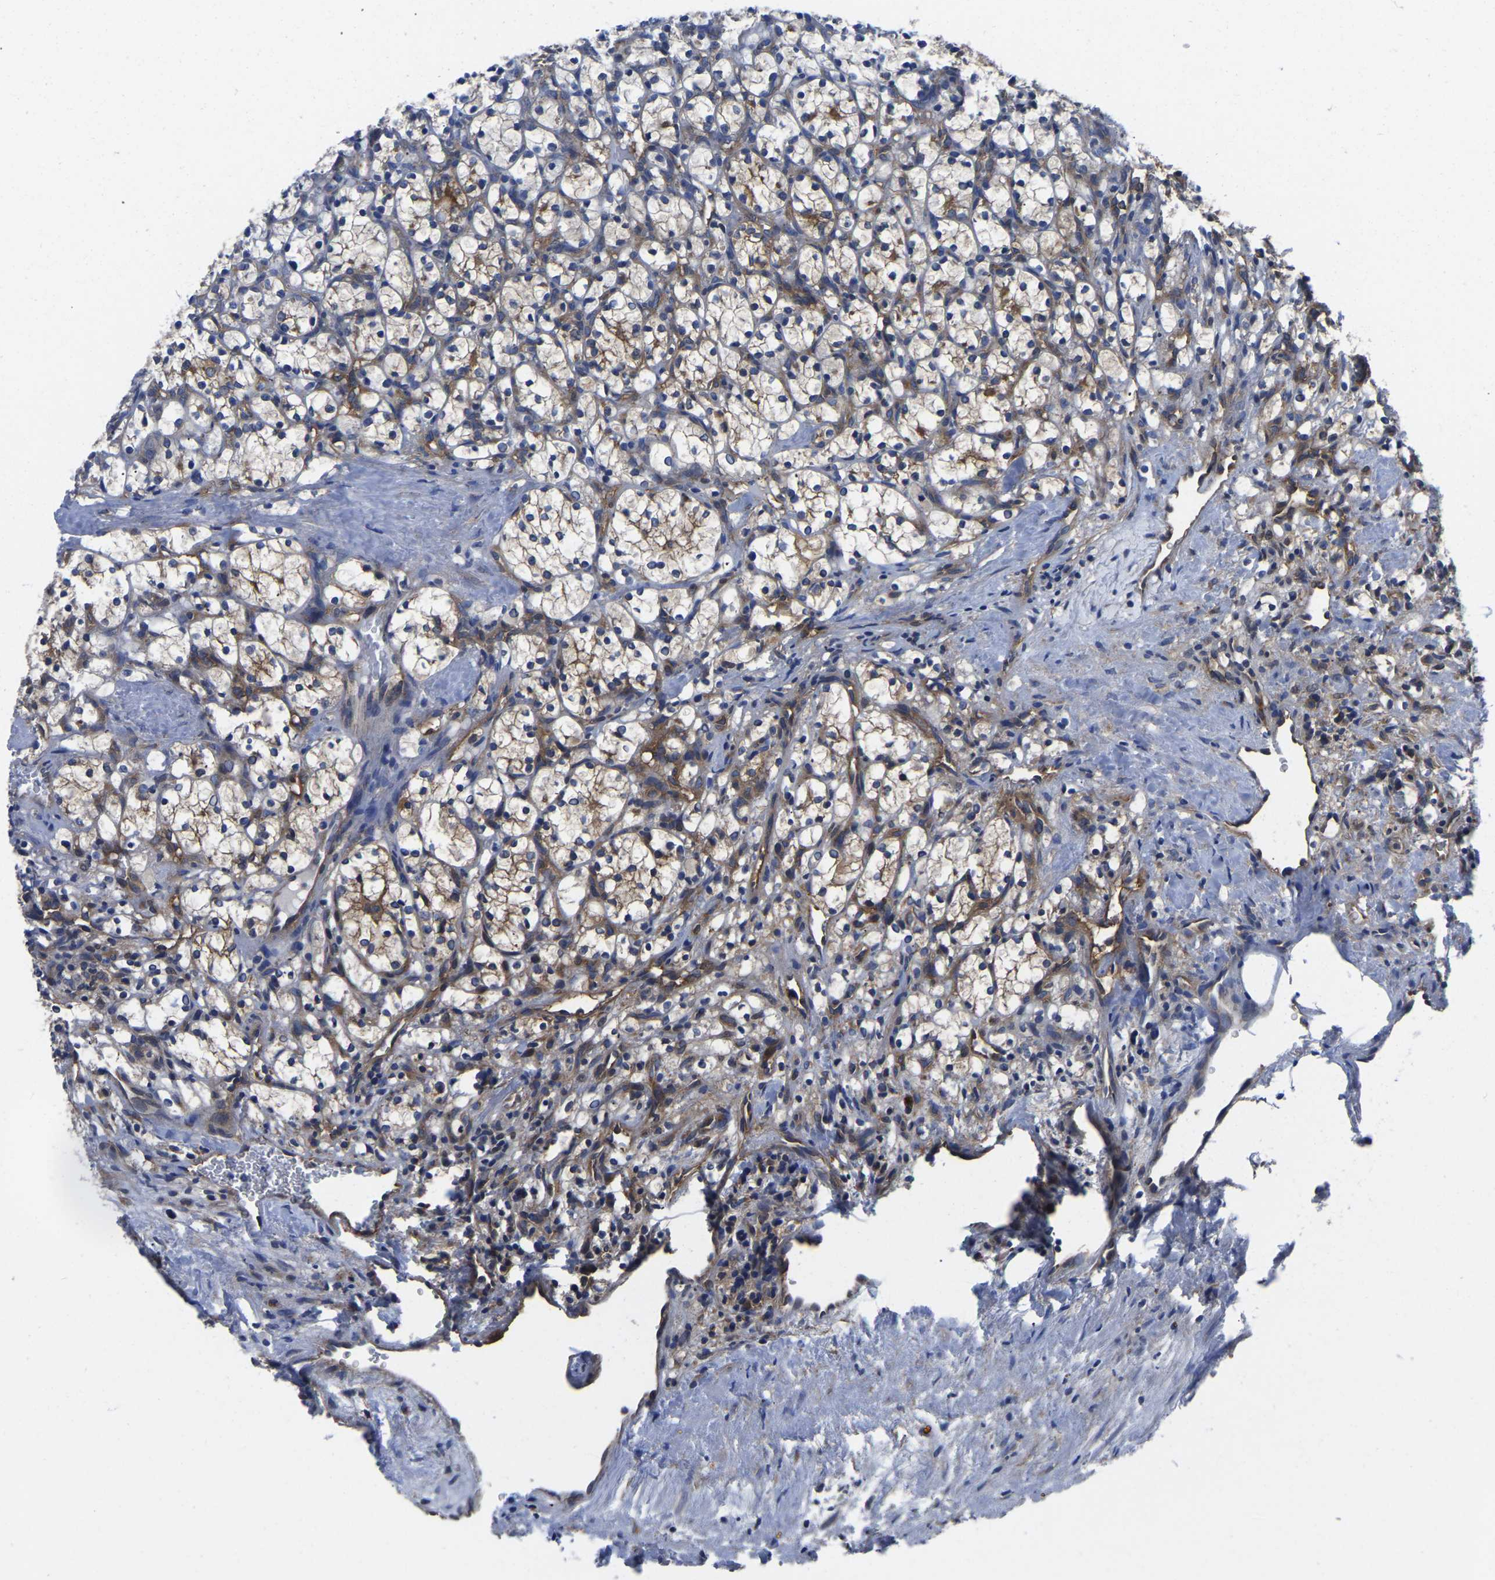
{"staining": {"intensity": "moderate", "quantity": "25%-75%", "location": "cytoplasmic/membranous"}, "tissue": "renal cancer", "cell_type": "Tumor cells", "image_type": "cancer", "snomed": [{"axis": "morphology", "description": "Adenocarcinoma, NOS"}, {"axis": "topography", "description": "Kidney"}], "caption": "Renal cancer (adenocarcinoma) stained with DAB IHC demonstrates medium levels of moderate cytoplasmic/membranous expression in about 25%-75% of tumor cells. (Stains: DAB (3,3'-diaminobenzidine) in brown, nuclei in blue, Microscopy: brightfield microscopy at high magnification).", "gene": "TFG", "patient": {"sex": "female", "age": 69}}